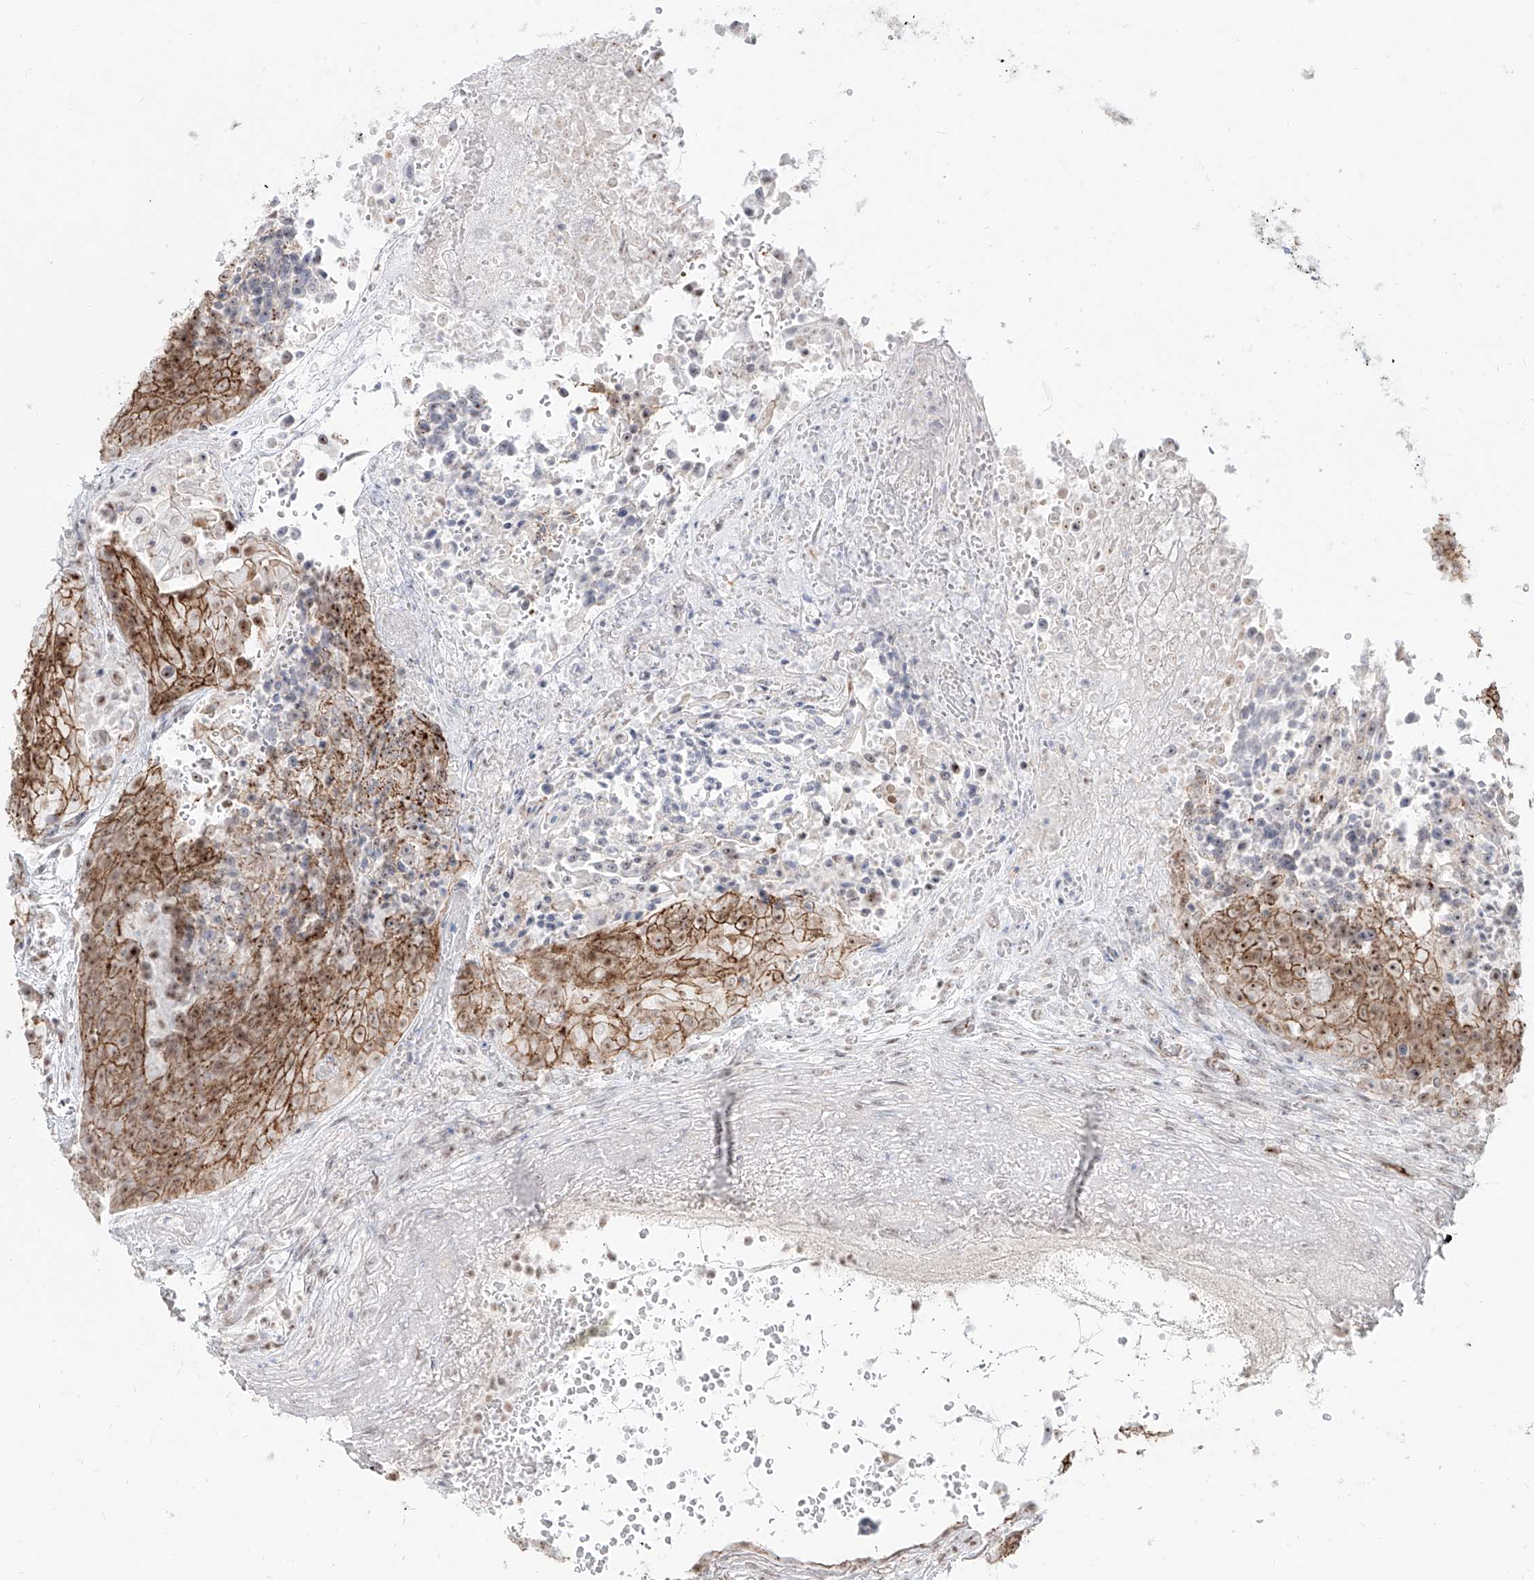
{"staining": {"intensity": "moderate", "quantity": ">75%", "location": "cytoplasmic/membranous,nuclear"}, "tissue": "urothelial cancer", "cell_type": "Tumor cells", "image_type": "cancer", "snomed": [{"axis": "morphology", "description": "Urothelial carcinoma, High grade"}, {"axis": "topography", "description": "Urinary bladder"}], "caption": "This is an image of immunohistochemistry staining of urothelial cancer, which shows moderate expression in the cytoplasmic/membranous and nuclear of tumor cells.", "gene": "ZNF710", "patient": {"sex": "female", "age": 63}}